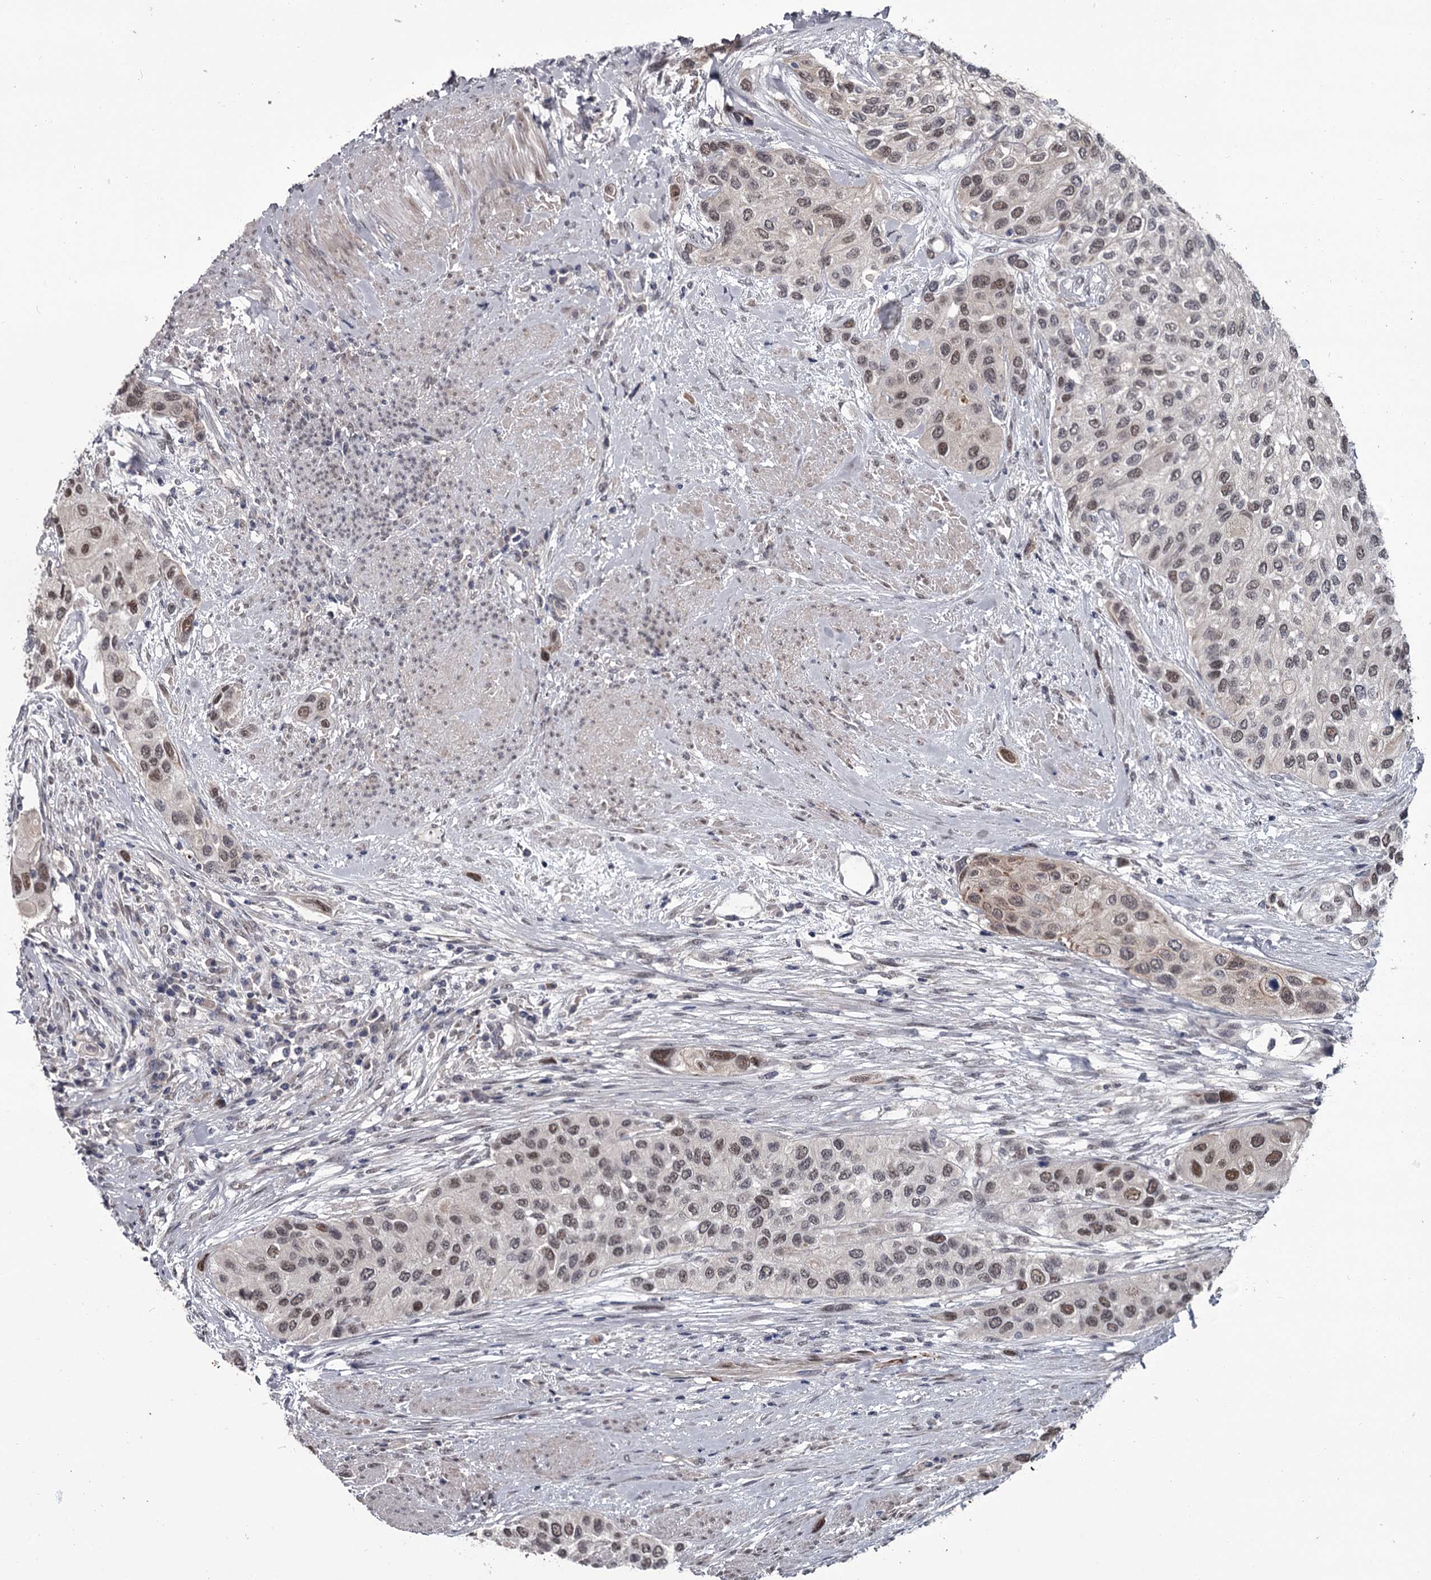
{"staining": {"intensity": "weak", "quantity": ">75%", "location": "nuclear"}, "tissue": "urothelial cancer", "cell_type": "Tumor cells", "image_type": "cancer", "snomed": [{"axis": "morphology", "description": "Normal tissue, NOS"}, {"axis": "morphology", "description": "Urothelial carcinoma, High grade"}, {"axis": "topography", "description": "Vascular tissue"}, {"axis": "topography", "description": "Urinary bladder"}], "caption": "A low amount of weak nuclear staining is appreciated in about >75% of tumor cells in urothelial cancer tissue.", "gene": "PRPF40B", "patient": {"sex": "female", "age": 56}}